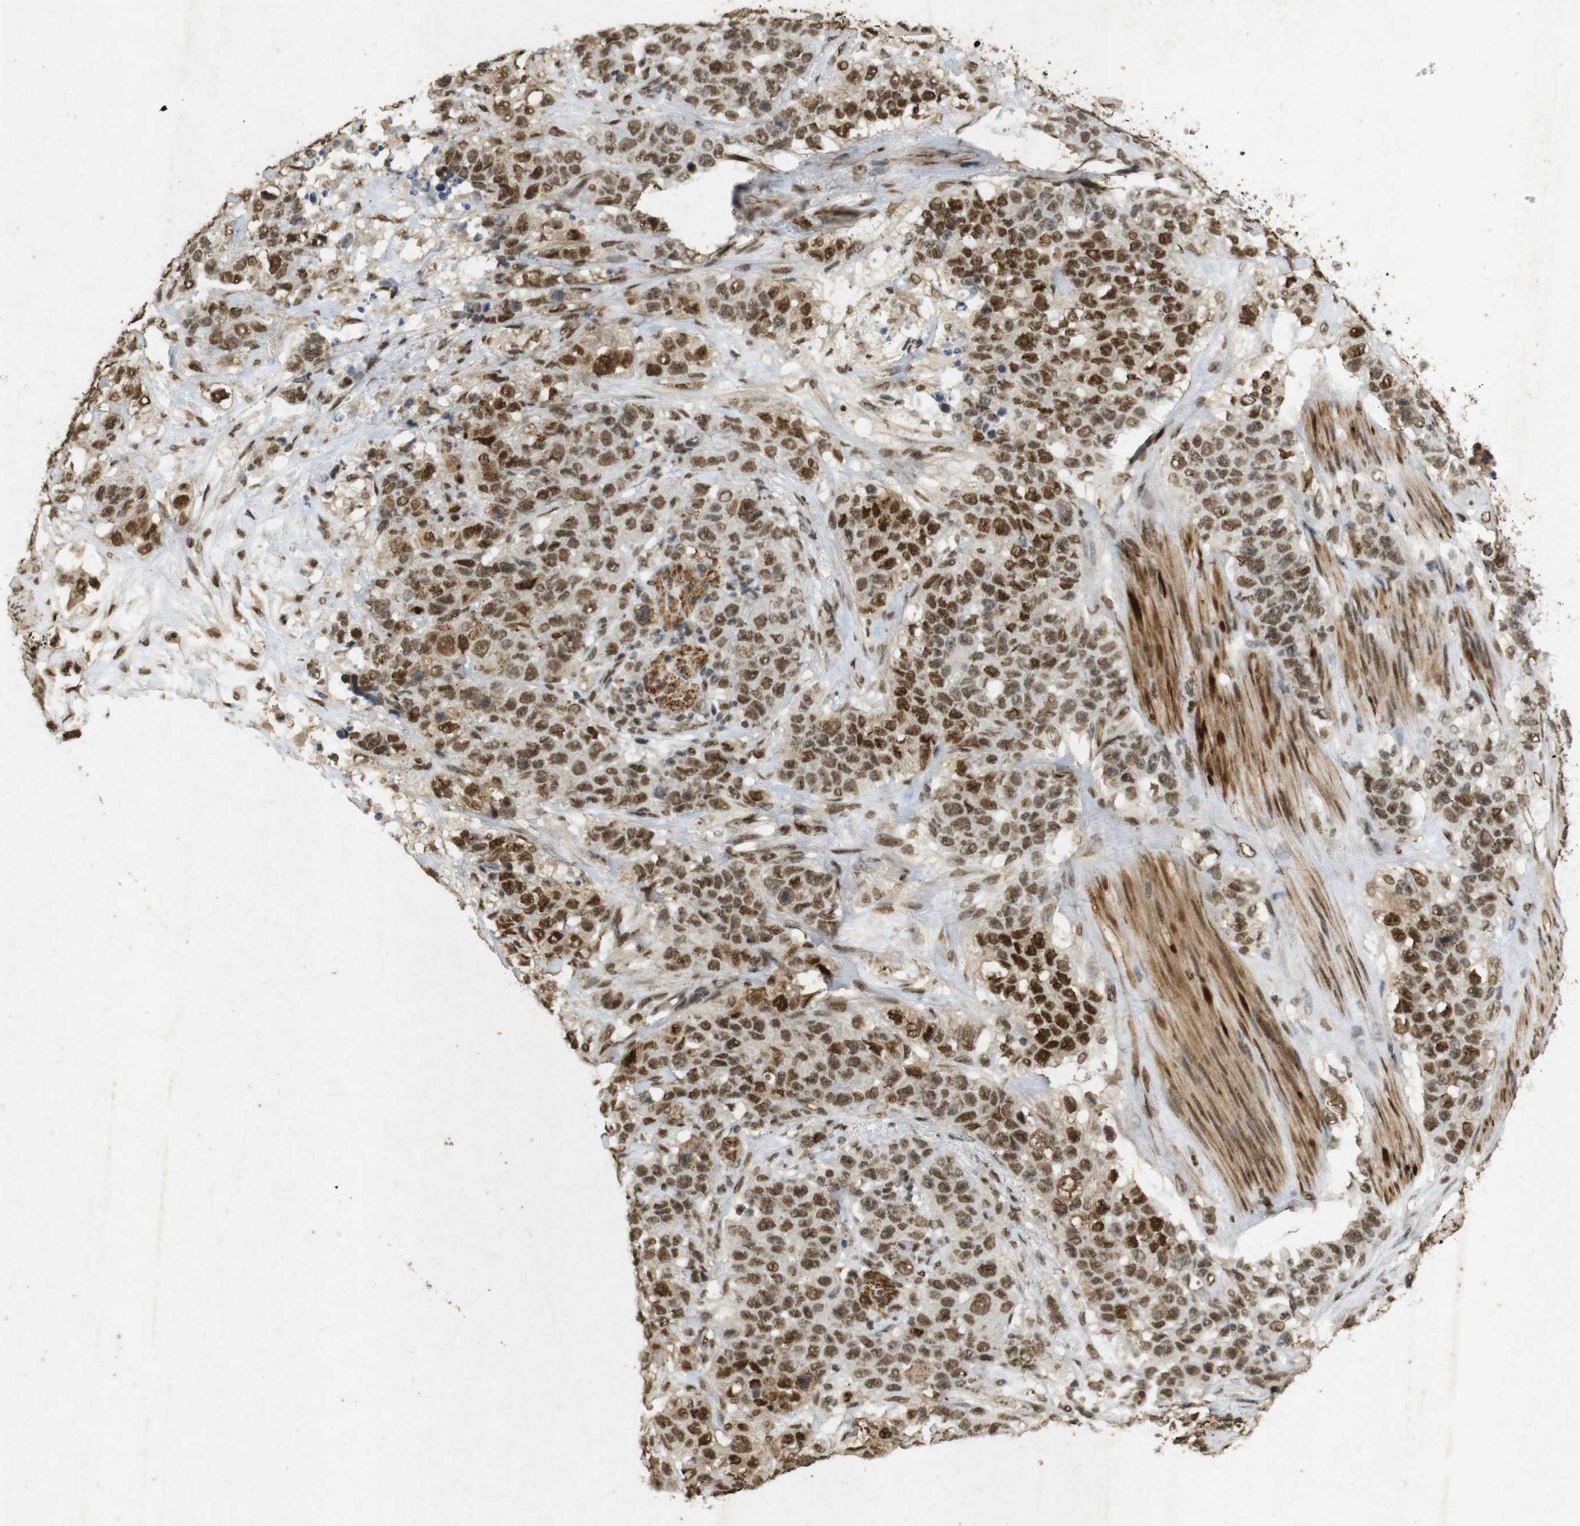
{"staining": {"intensity": "moderate", "quantity": ">75%", "location": "cytoplasmic/membranous,nuclear"}, "tissue": "stomach cancer", "cell_type": "Tumor cells", "image_type": "cancer", "snomed": [{"axis": "morphology", "description": "Adenocarcinoma, NOS"}, {"axis": "topography", "description": "Stomach"}], "caption": "A medium amount of moderate cytoplasmic/membranous and nuclear expression is present in about >75% of tumor cells in stomach adenocarcinoma tissue.", "gene": "GATA4", "patient": {"sex": "male", "age": 48}}